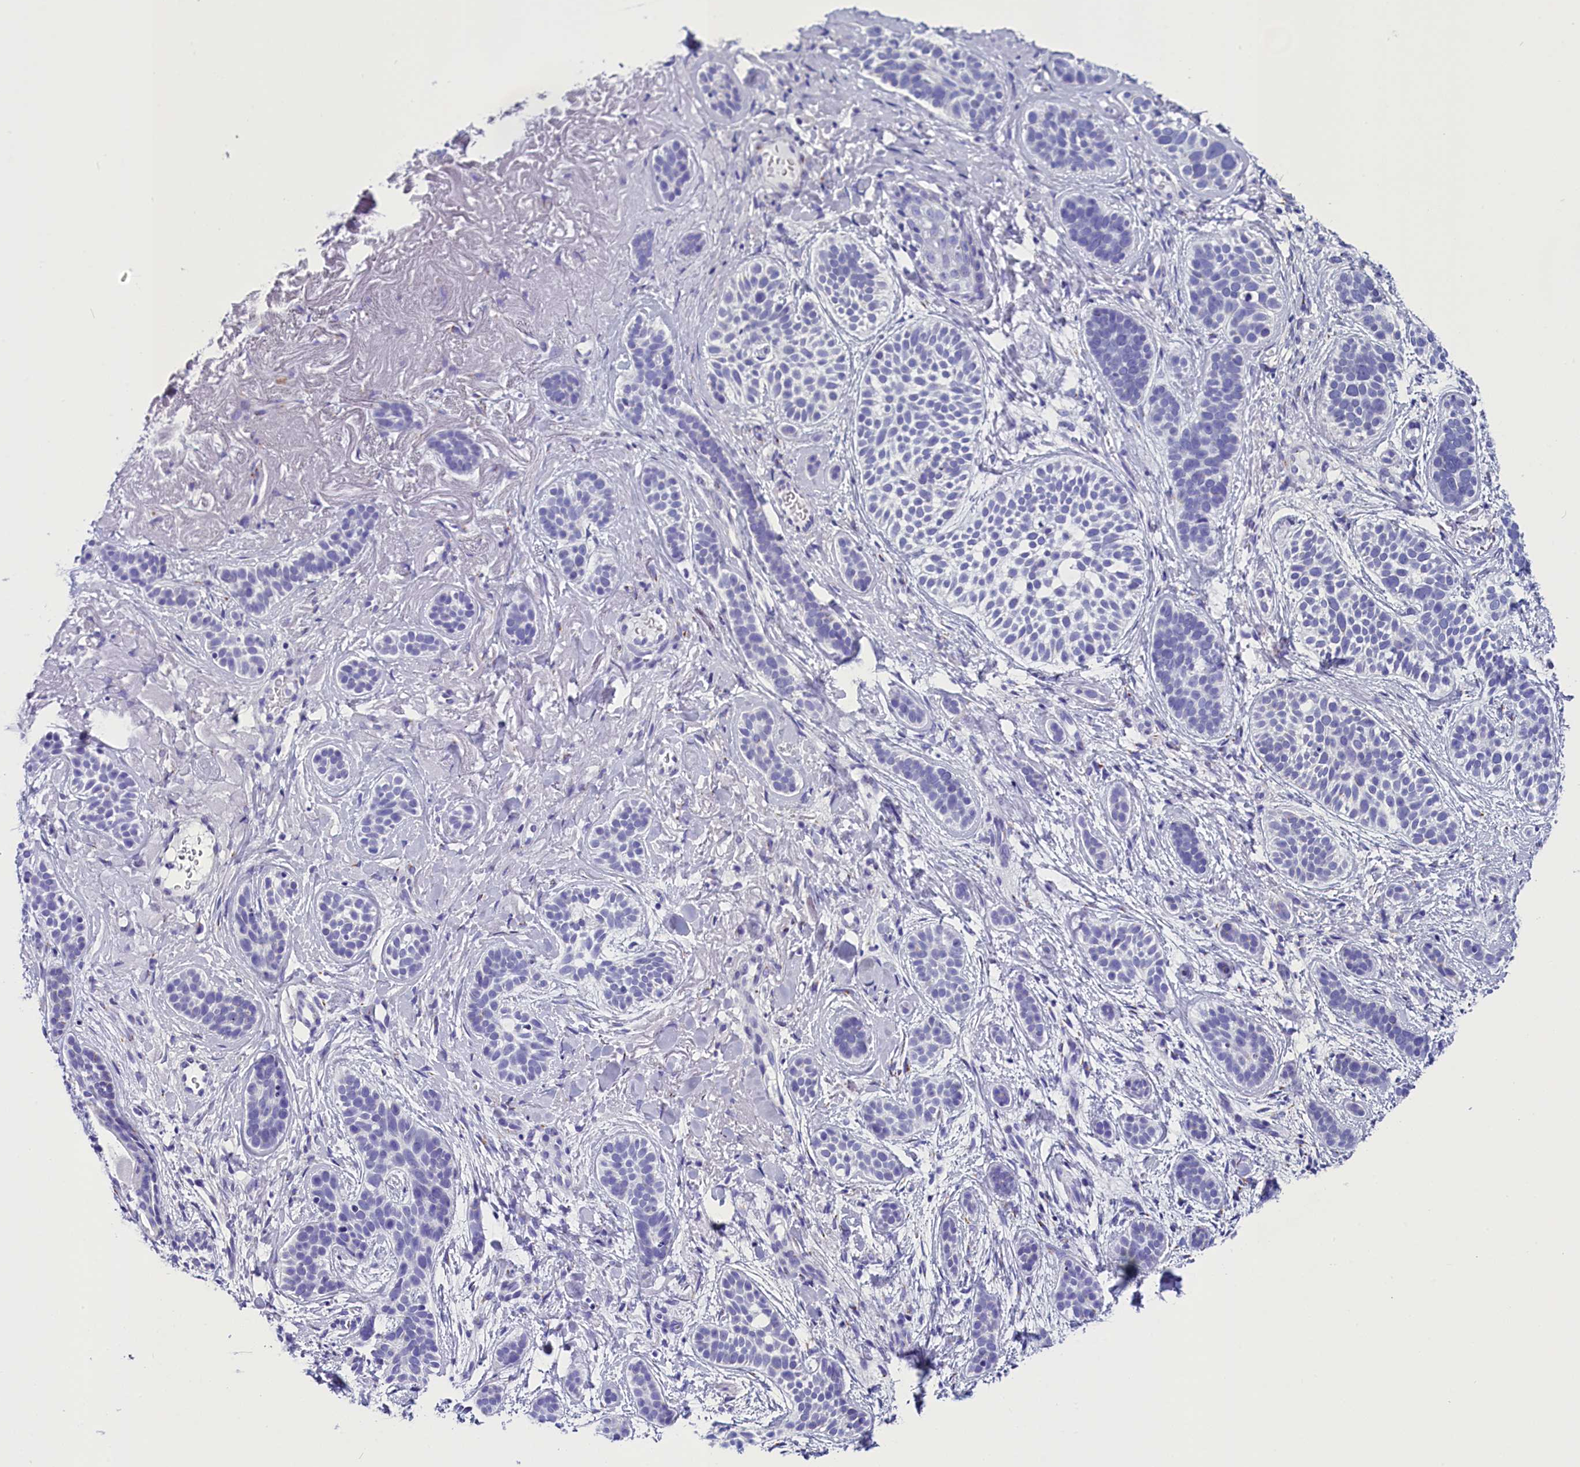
{"staining": {"intensity": "negative", "quantity": "none", "location": "none"}, "tissue": "skin cancer", "cell_type": "Tumor cells", "image_type": "cancer", "snomed": [{"axis": "morphology", "description": "Basal cell carcinoma"}, {"axis": "topography", "description": "Skin"}], "caption": "Immunohistochemistry (IHC) of human basal cell carcinoma (skin) exhibits no expression in tumor cells.", "gene": "AP3B2", "patient": {"sex": "male", "age": 71}}